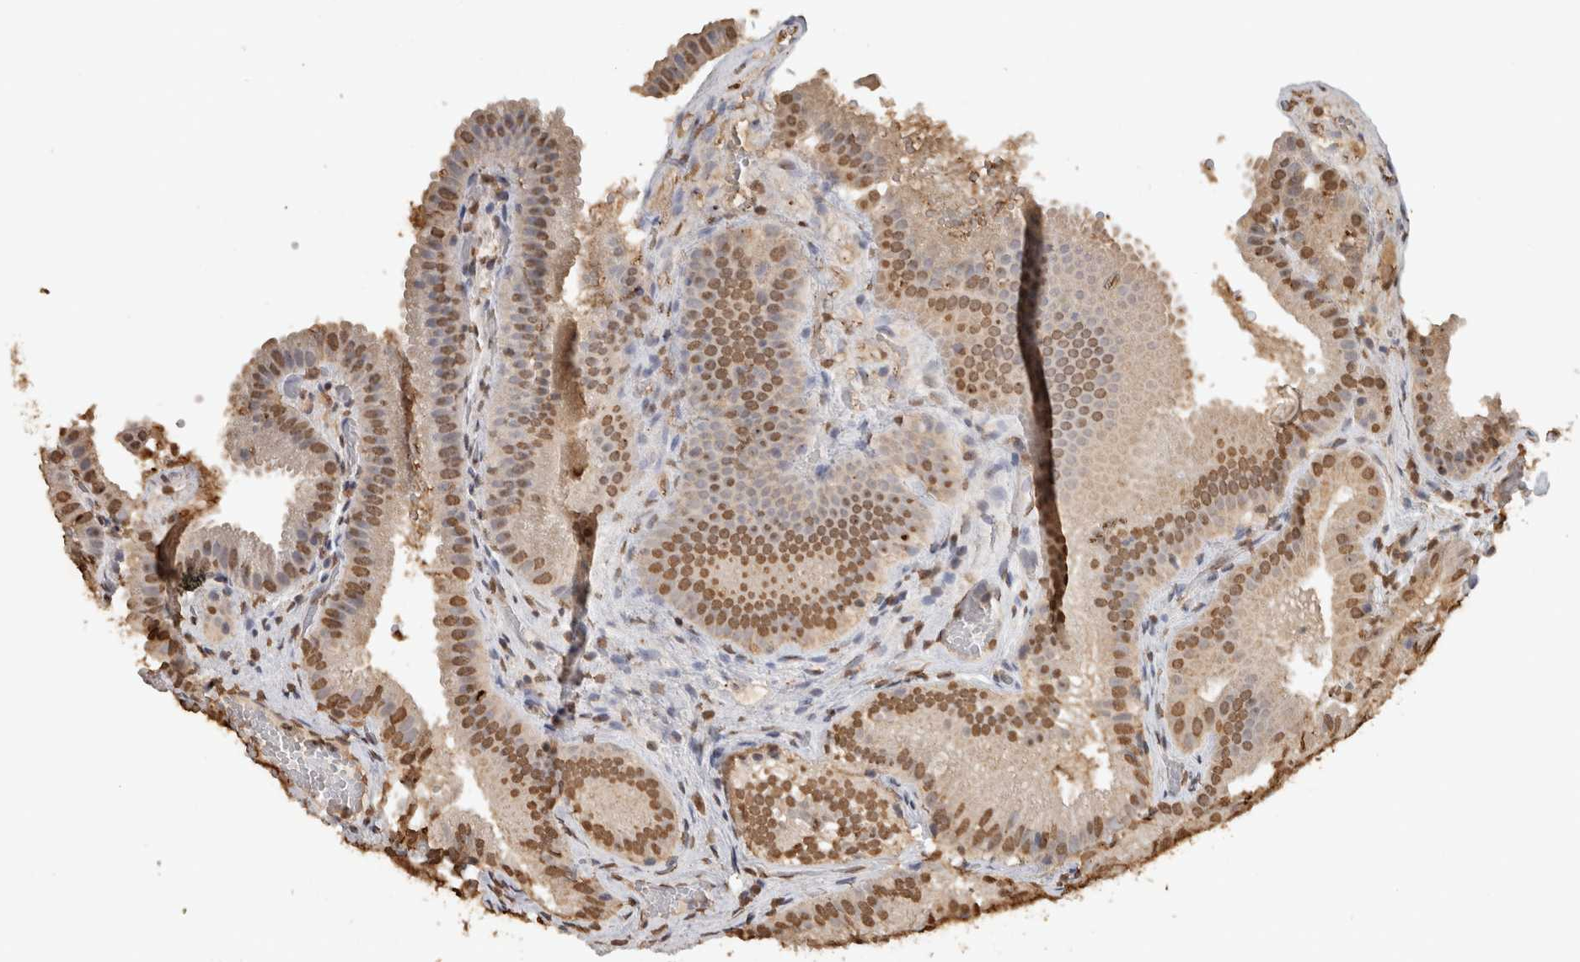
{"staining": {"intensity": "moderate", "quantity": ">75%", "location": "nuclear"}, "tissue": "gallbladder", "cell_type": "Glandular cells", "image_type": "normal", "snomed": [{"axis": "morphology", "description": "Normal tissue, NOS"}, {"axis": "topography", "description": "Gallbladder"}], "caption": "Protein positivity by IHC demonstrates moderate nuclear expression in approximately >75% of glandular cells in benign gallbladder.", "gene": "HAND2", "patient": {"sex": "female", "age": 30}}